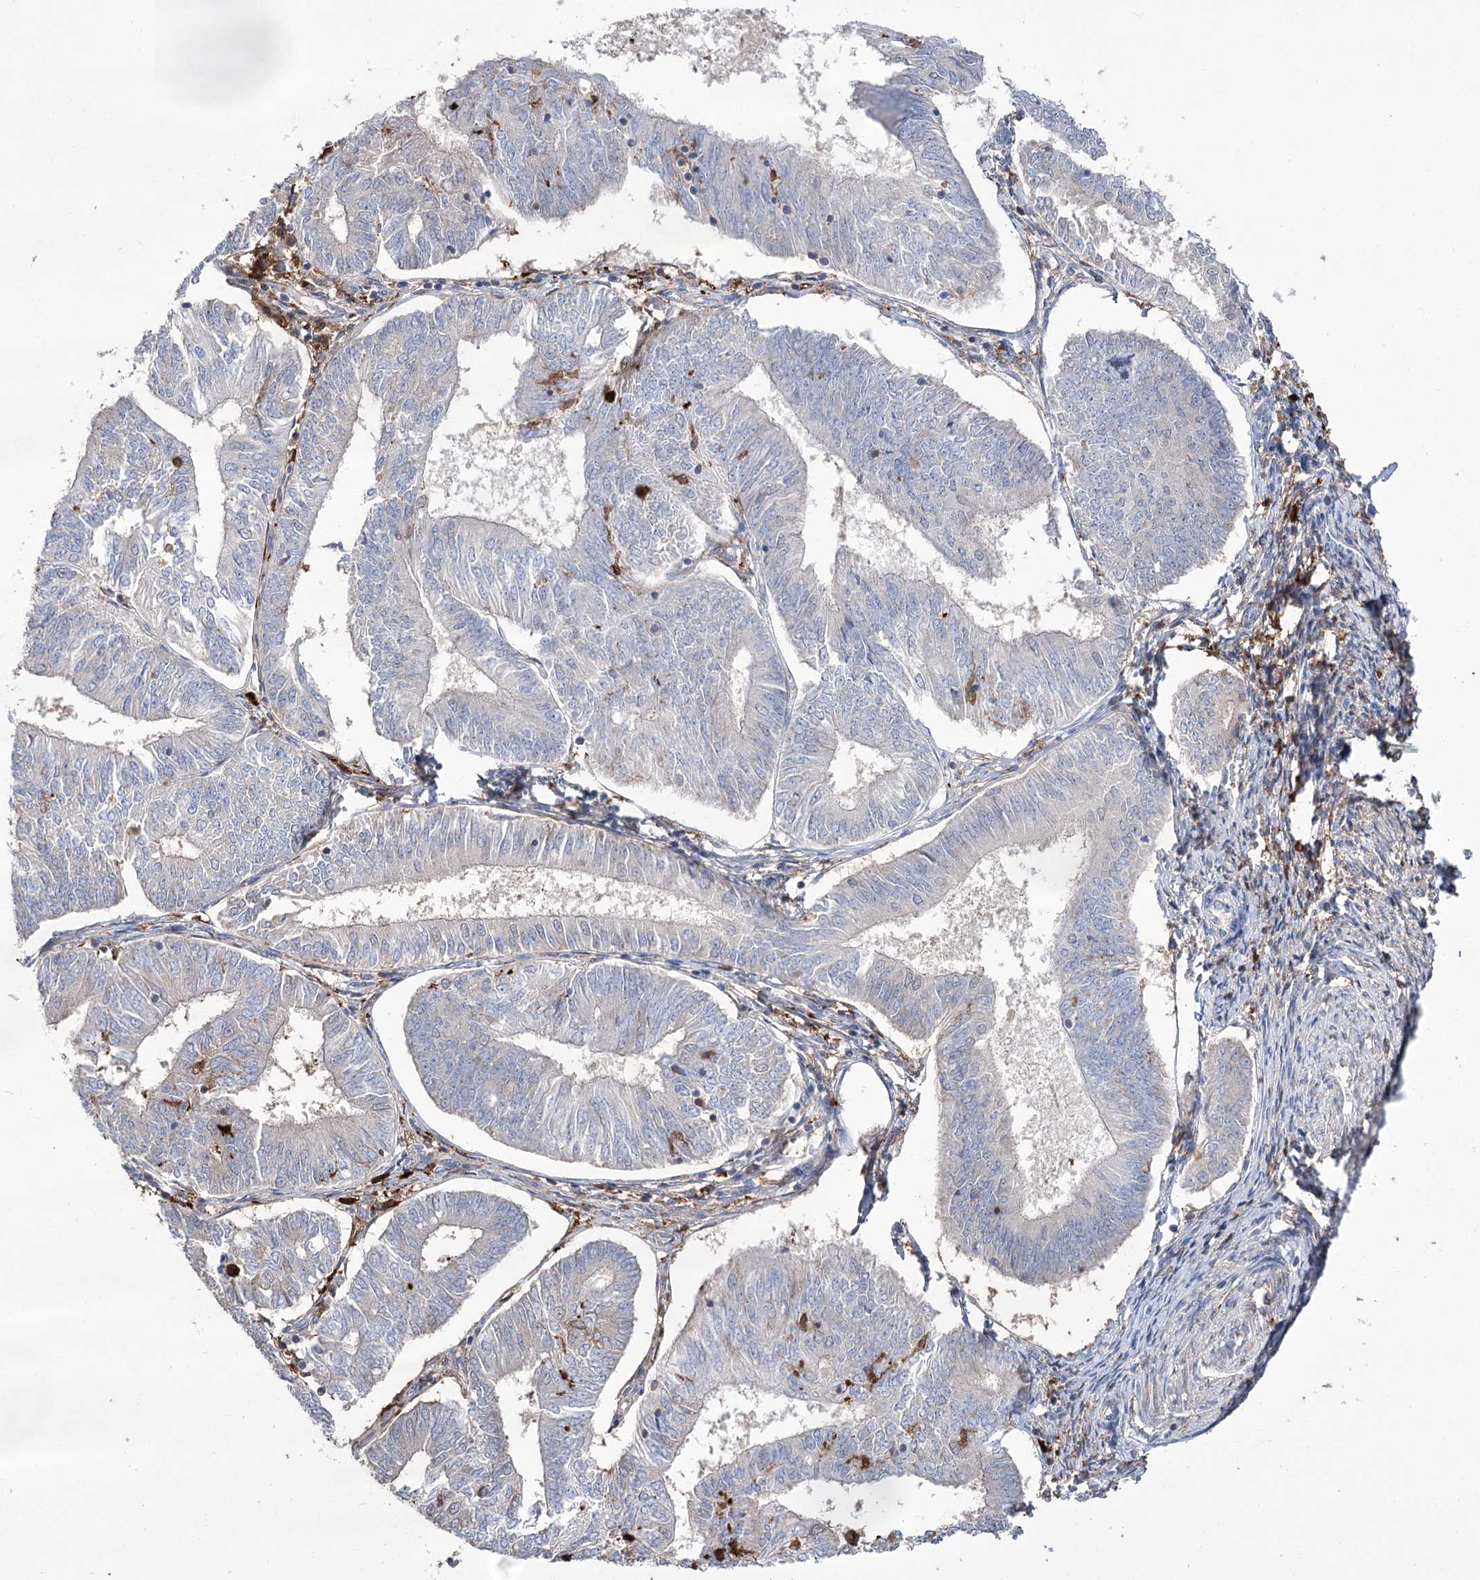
{"staining": {"intensity": "negative", "quantity": "none", "location": "none"}, "tissue": "endometrial cancer", "cell_type": "Tumor cells", "image_type": "cancer", "snomed": [{"axis": "morphology", "description": "Adenocarcinoma, NOS"}, {"axis": "topography", "description": "Endometrium"}], "caption": "The micrograph reveals no staining of tumor cells in endometrial cancer.", "gene": "ZNF622", "patient": {"sex": "female", "age": 58}}